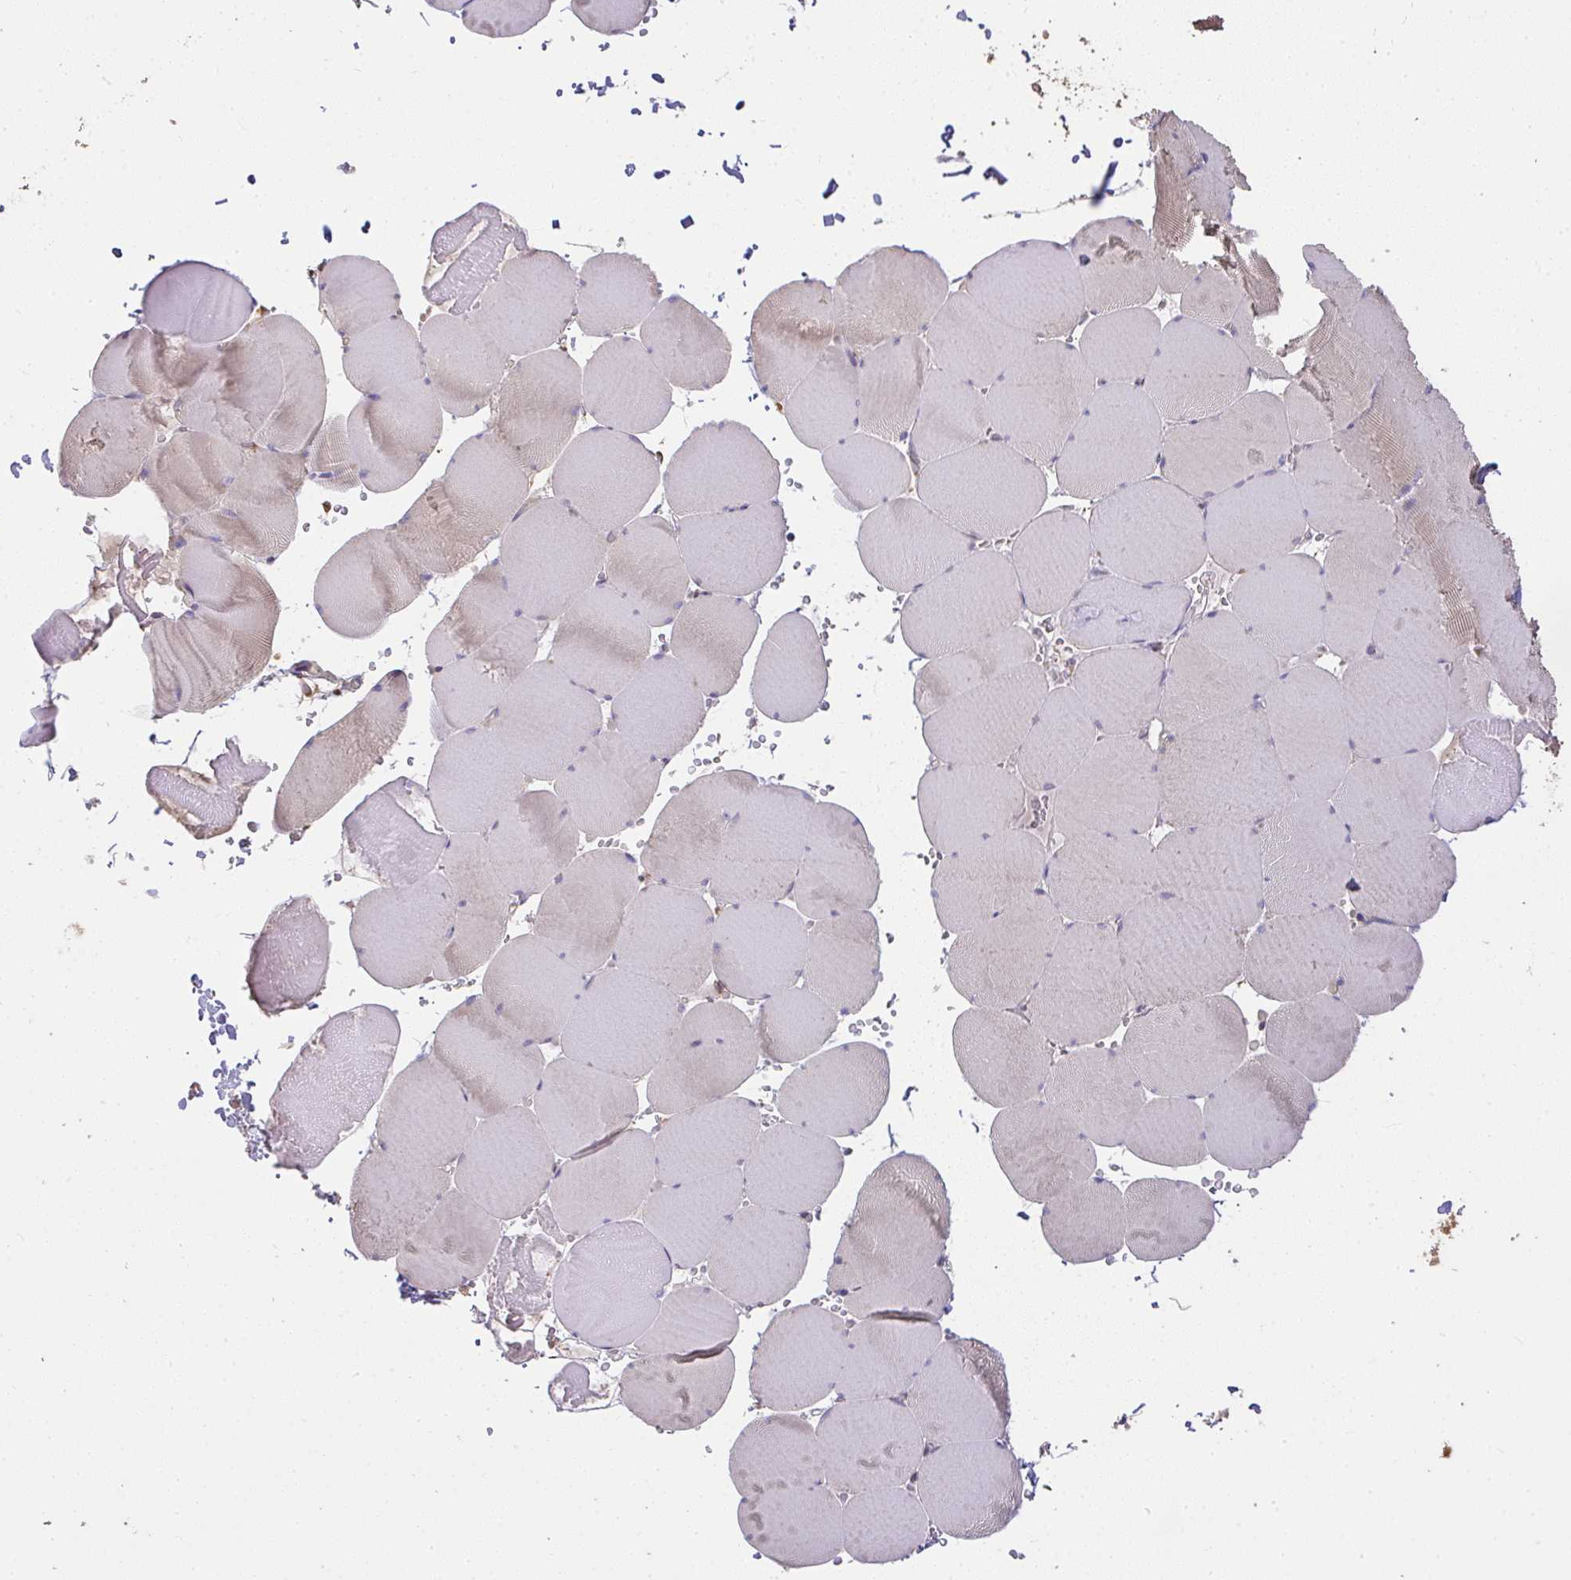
{"staining": {"intensity": "negative", "quantity": "none", "location": "none"}, "tissue": "skeletal muscle", "cell_type": "Myocytes", "image_type": "normal", "snomed": [{"axis": "morphology", "description": "Normal tissue, NOS"}, {"axis": "topography", "description": "Skeletal muscle"}, {"axis": "topography", "description": "Head-Neck"}], "caption": "Benign skeletal muscle was stained to show a protein in brown. There is no significant staining in myocytes. (DAB (3,3'-diaminobenzidine) IHC with hematoxylin counter stain).", "gene": "BRINP3", "patient": {"sex": "male", "age": 66}}